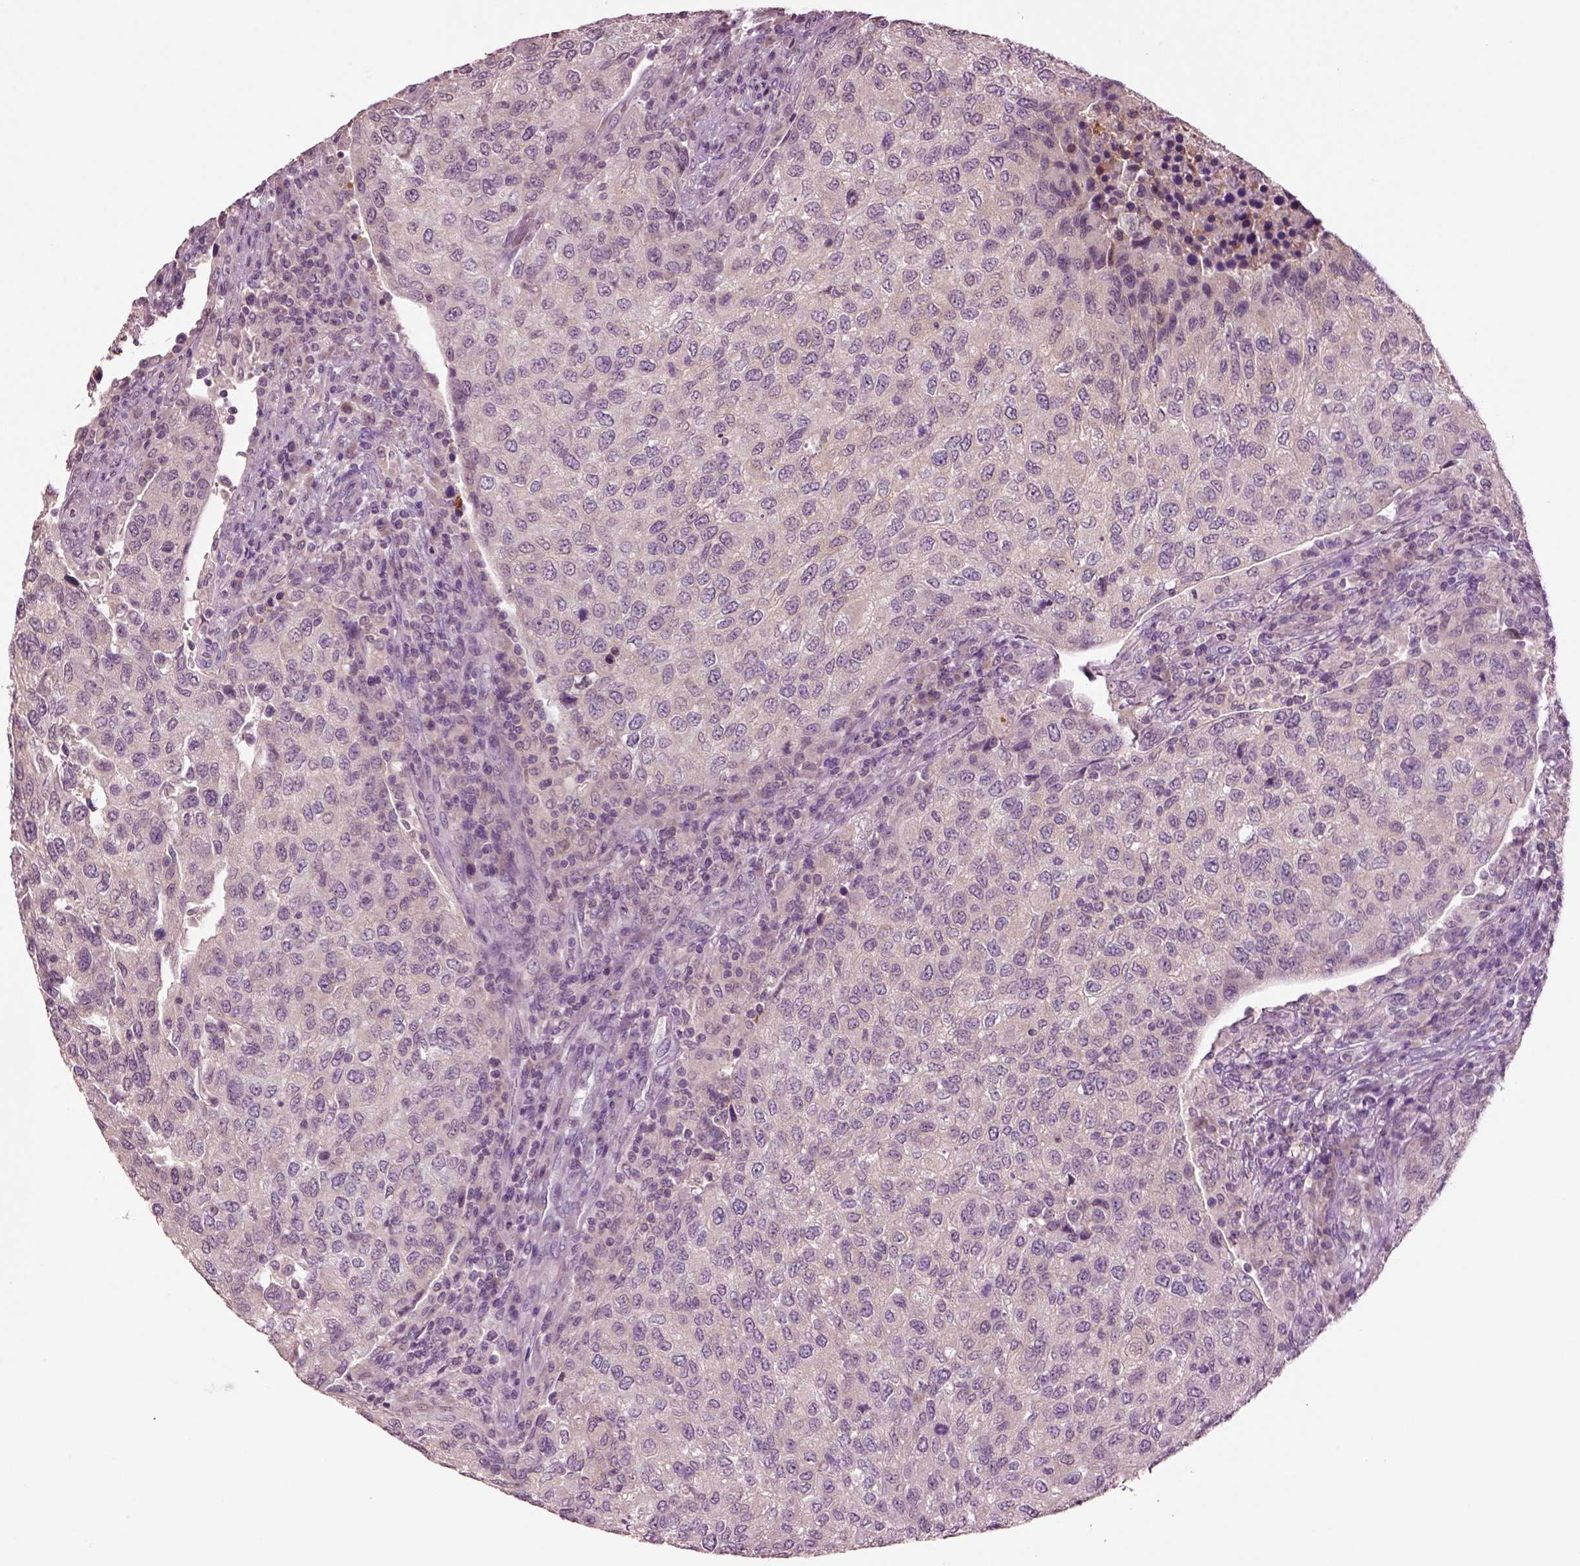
{"staining": {"intensity": "negative", "quantity": "none", "location": "none"}, "tissue": "urothelial cancer", "cell_type": "Tumor cells", "image_type": "cancer", "snomed": [{"axis": "morphology", "description": "Urothelial carcinoma, High grade"}, {"axis": "topography", "description": "Urinary bladder"}], "caption": "Human high-grade urothelial carcinoma stained for a protein using IHC exhibits no positivity in tumor cells.", "gene": "CLPSL1", "patient": {"sex": "female", "age": 78}}